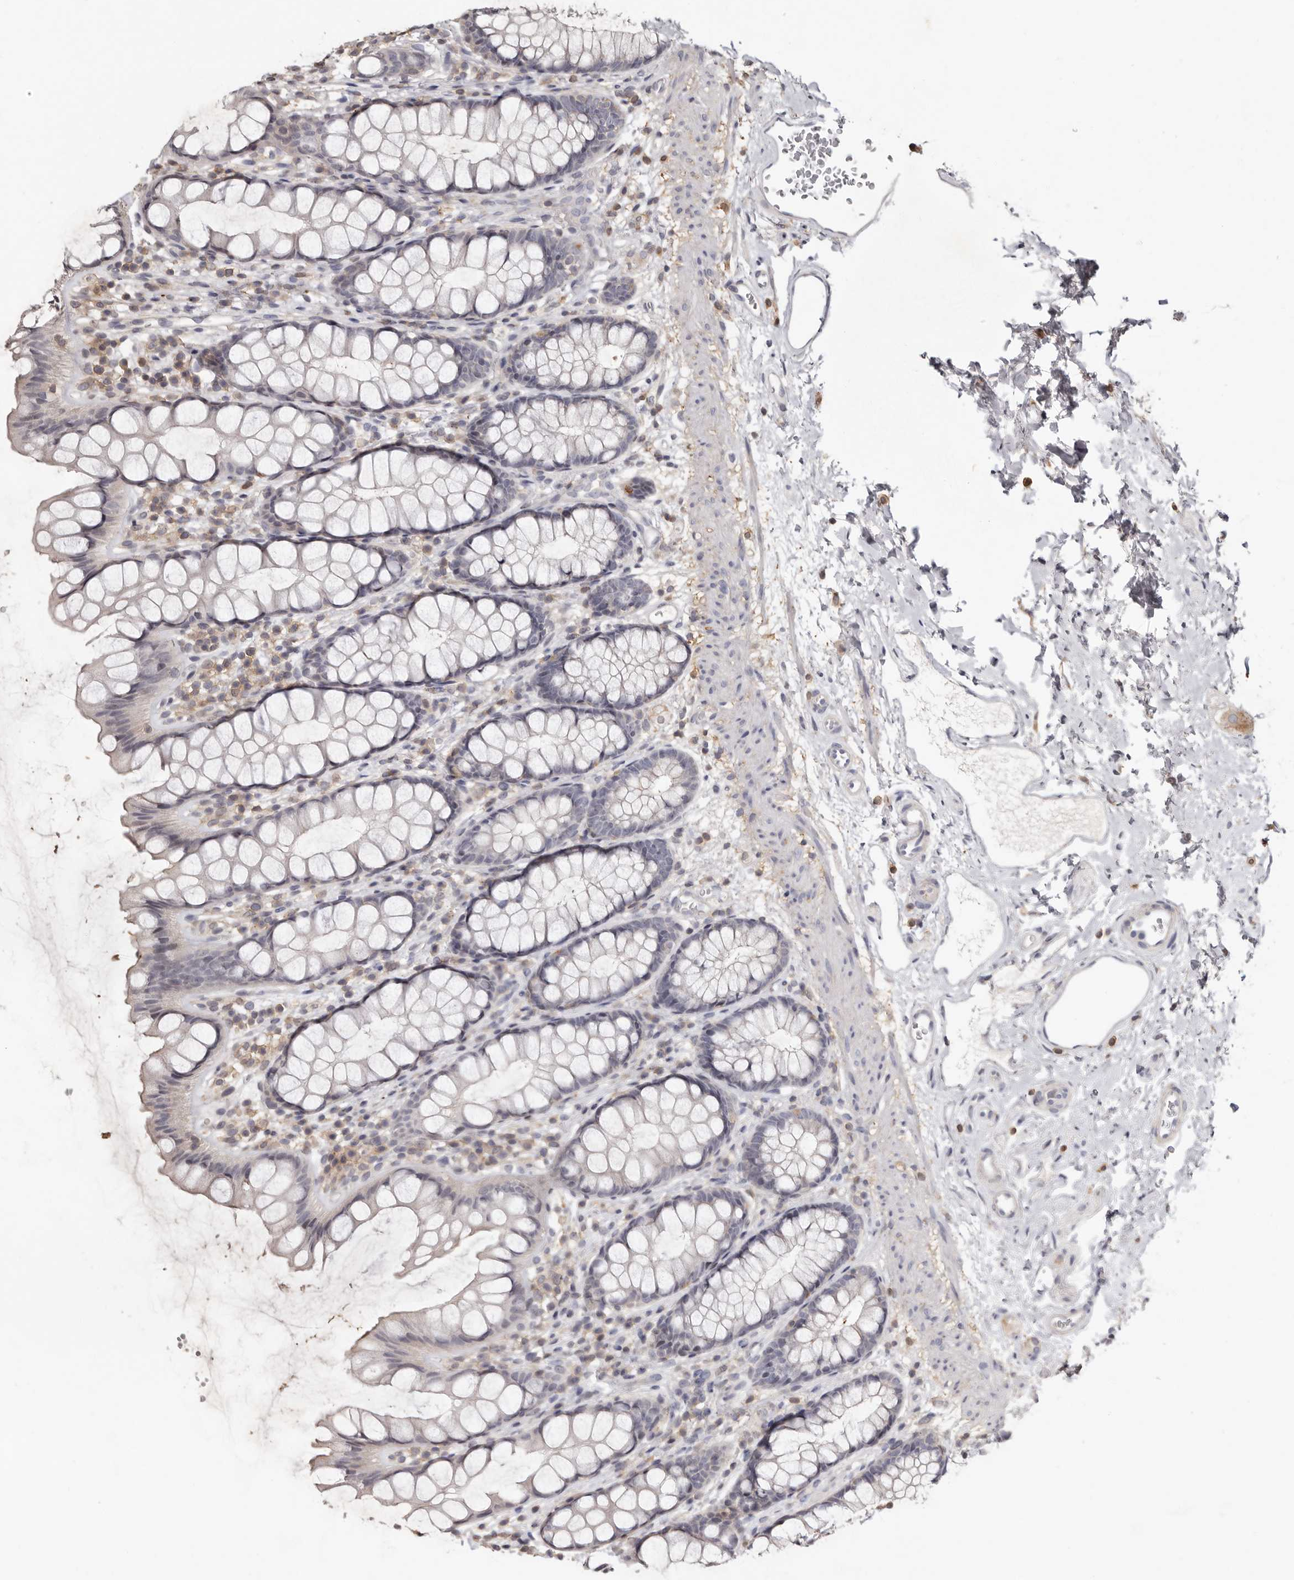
{"staining": {"intensity": "negative", "quantity": "none", "location": "none"}, "tissue": "rectum", "cell_type": "Glandular cells", "image_type": "normal", "snomed": [{"axis": "morphology", "description": "Normal tissue, NOS"}, {"axis": "topography", "description": "Rectum"}], "caption": "Immunohistochemistry of normal human rectum shows no positivity in glandular cells.", "gene": "KIF26B", "patient": {"sex": "female", "age": 65}}